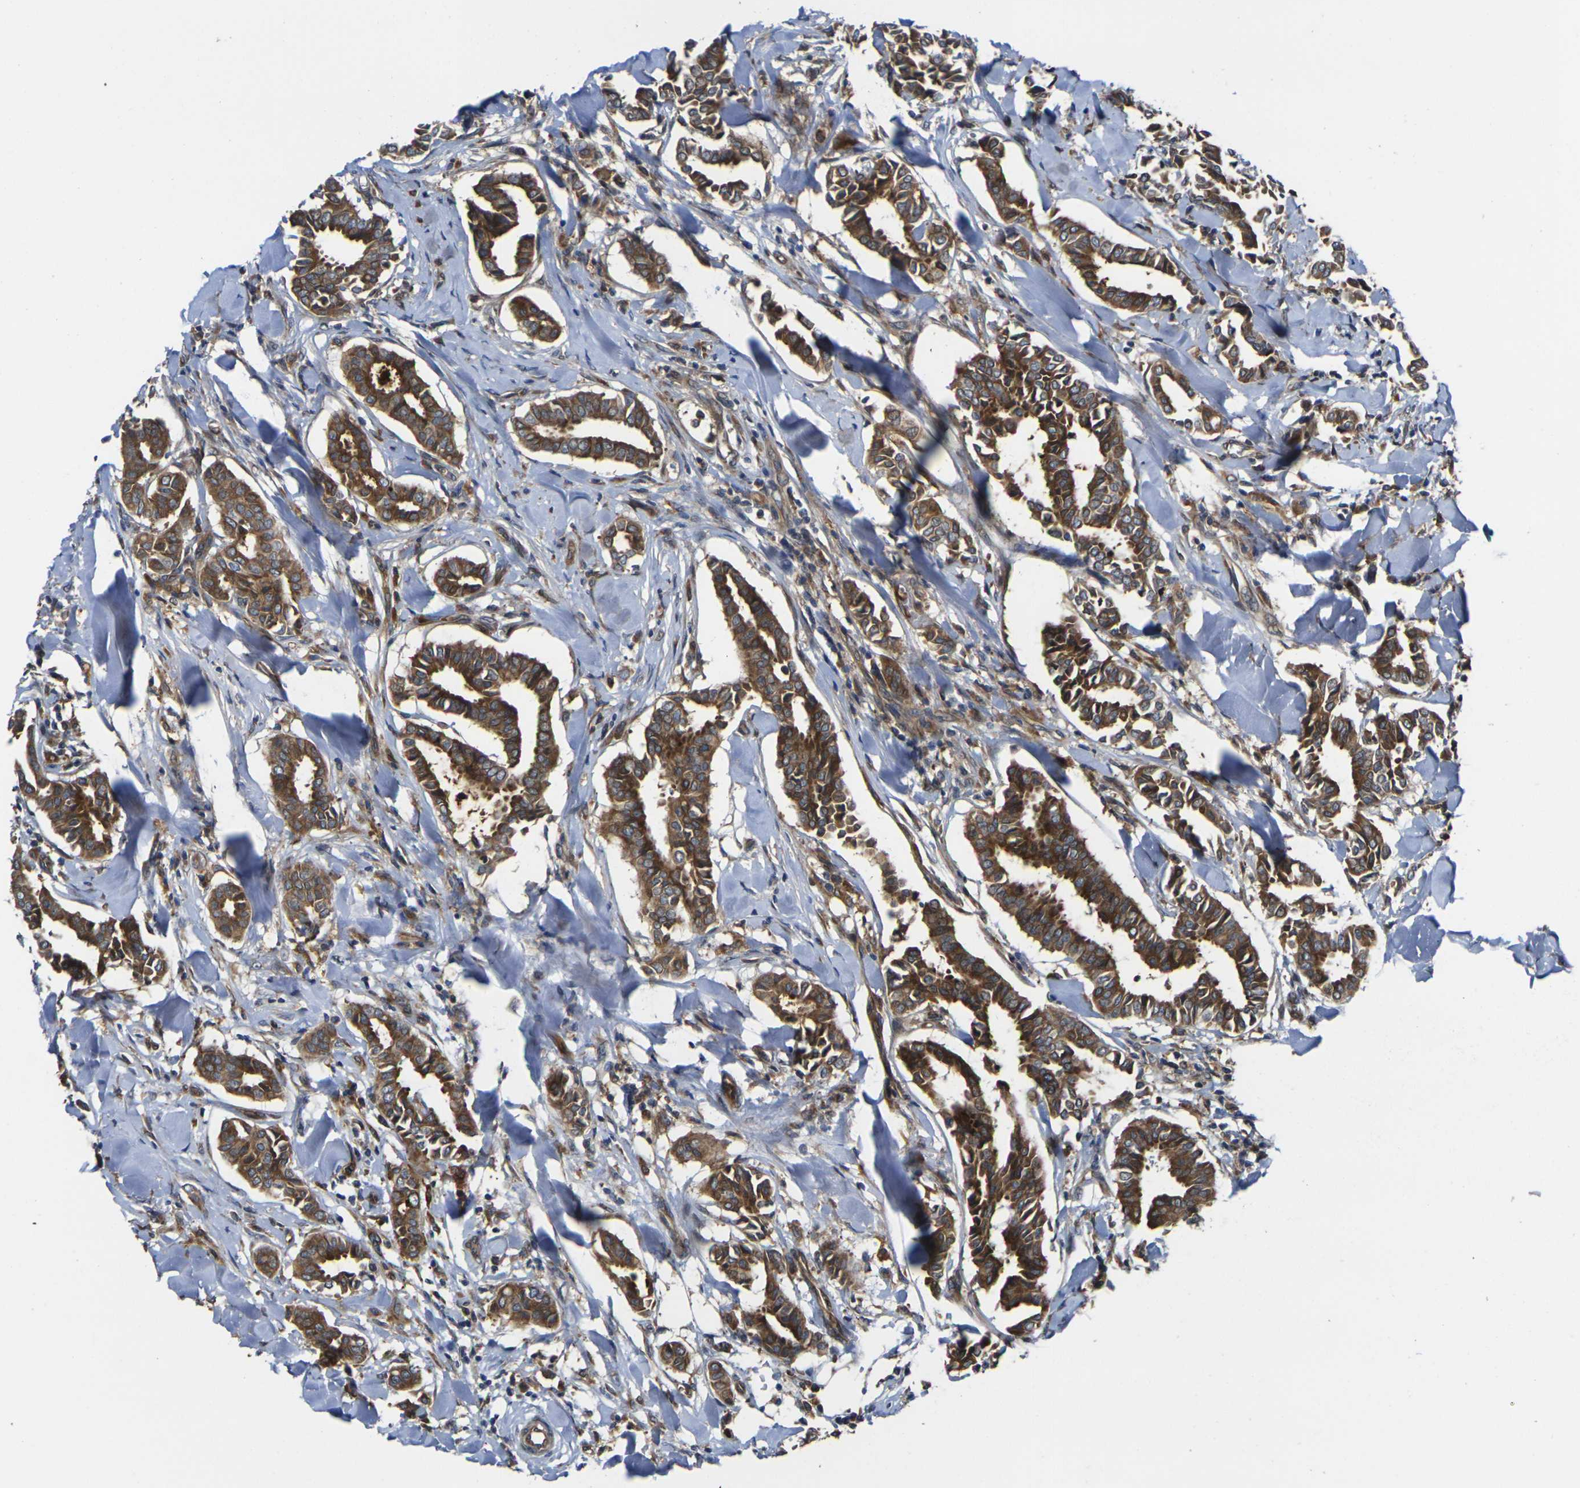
{"staining": {"intensity": "strong", "quantity": ">75%", "location": "cytoplasmic/membranous"}, "tissue": "head and neck cancer", "cell_type": "Tumor cells", "image_type": "cancer", "snomed": [{"axis": "morphology", "description": "Adenocarcinoma, NOS"}, {"axis": "topography", "description": "Salivary gland"}, {"axis": "topography", "description": "Head-Neck"}], "caption": "Immunohistochemistry (IHC) staining of head and neck cancer (adenocarcinoma), which shows high levels of strong cytoplasmic/membranous expression in approximately >75% of tumor cells indicating strong cytoplasmic/membranous protein expression. The staining was performed using DAB (3,3'-diaminobenzidine) (brown) for protein detection and nuclei were counterstained in hematoxylin (blue).", "gene": "FZD1", "patient": {"sex": "female", "age": 59}}